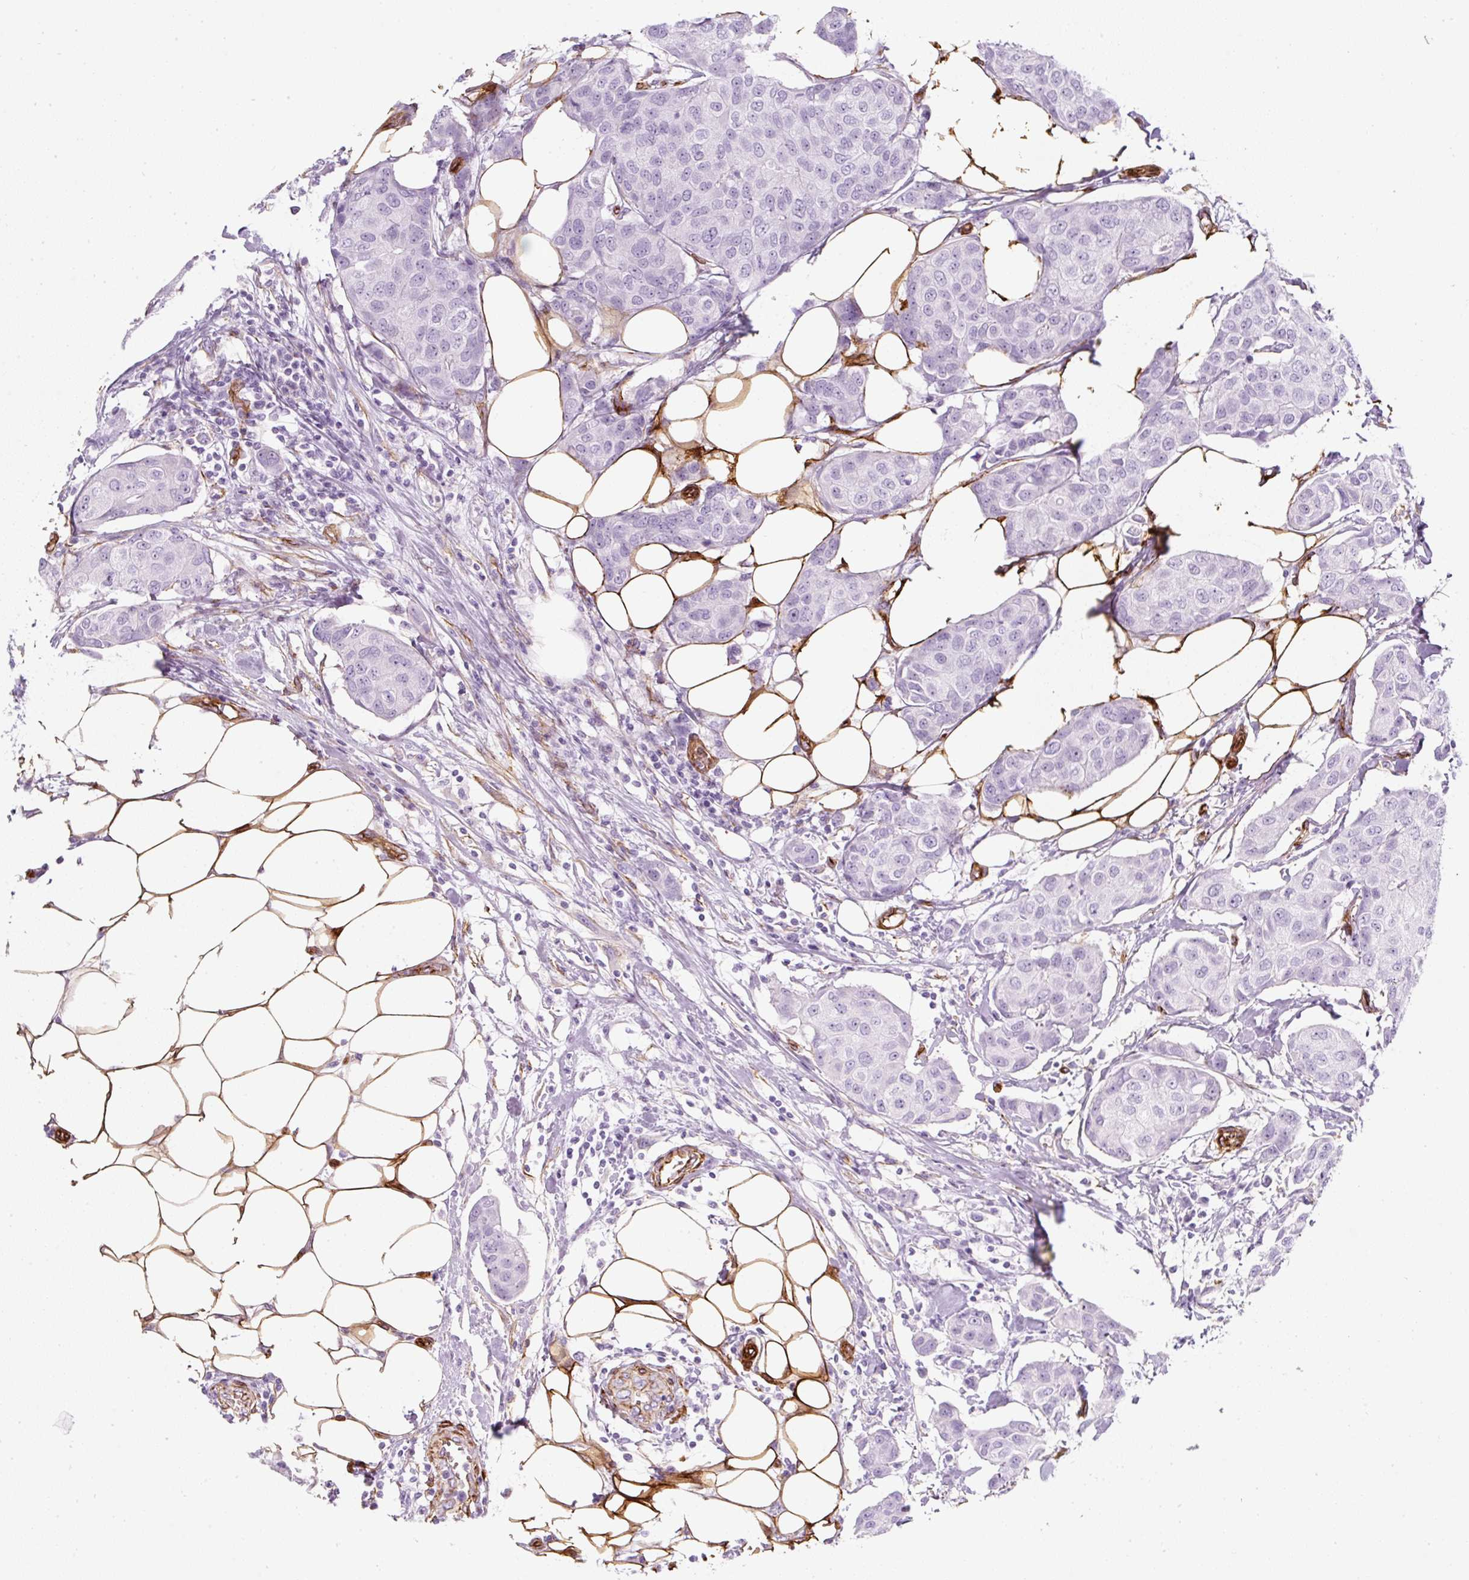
{"staining": {"intensity": "negative", "quantity": "none", "location": "none"}, "tissue": "breast cancer", "cell_type": "Tumor cells", "image_type": "cancer", "snomed": [{"axis": "morphology", "description": "Duct carcinoma"}, {"axis": "topography", "description": "Breast"}, {"axis": "topography", "description": "Lymph node"}], "caption": "High magnification brightfield microscopy of breast infiltrating ductal carcinoma stained with DAB (3,3'-diaminobenzidine) (brown) and counterstained with hematoxylin (blue): tumor cells show no significant positivity.", "gene": "CAVIN3", "patient": {"sex": "female", "age": 80}}